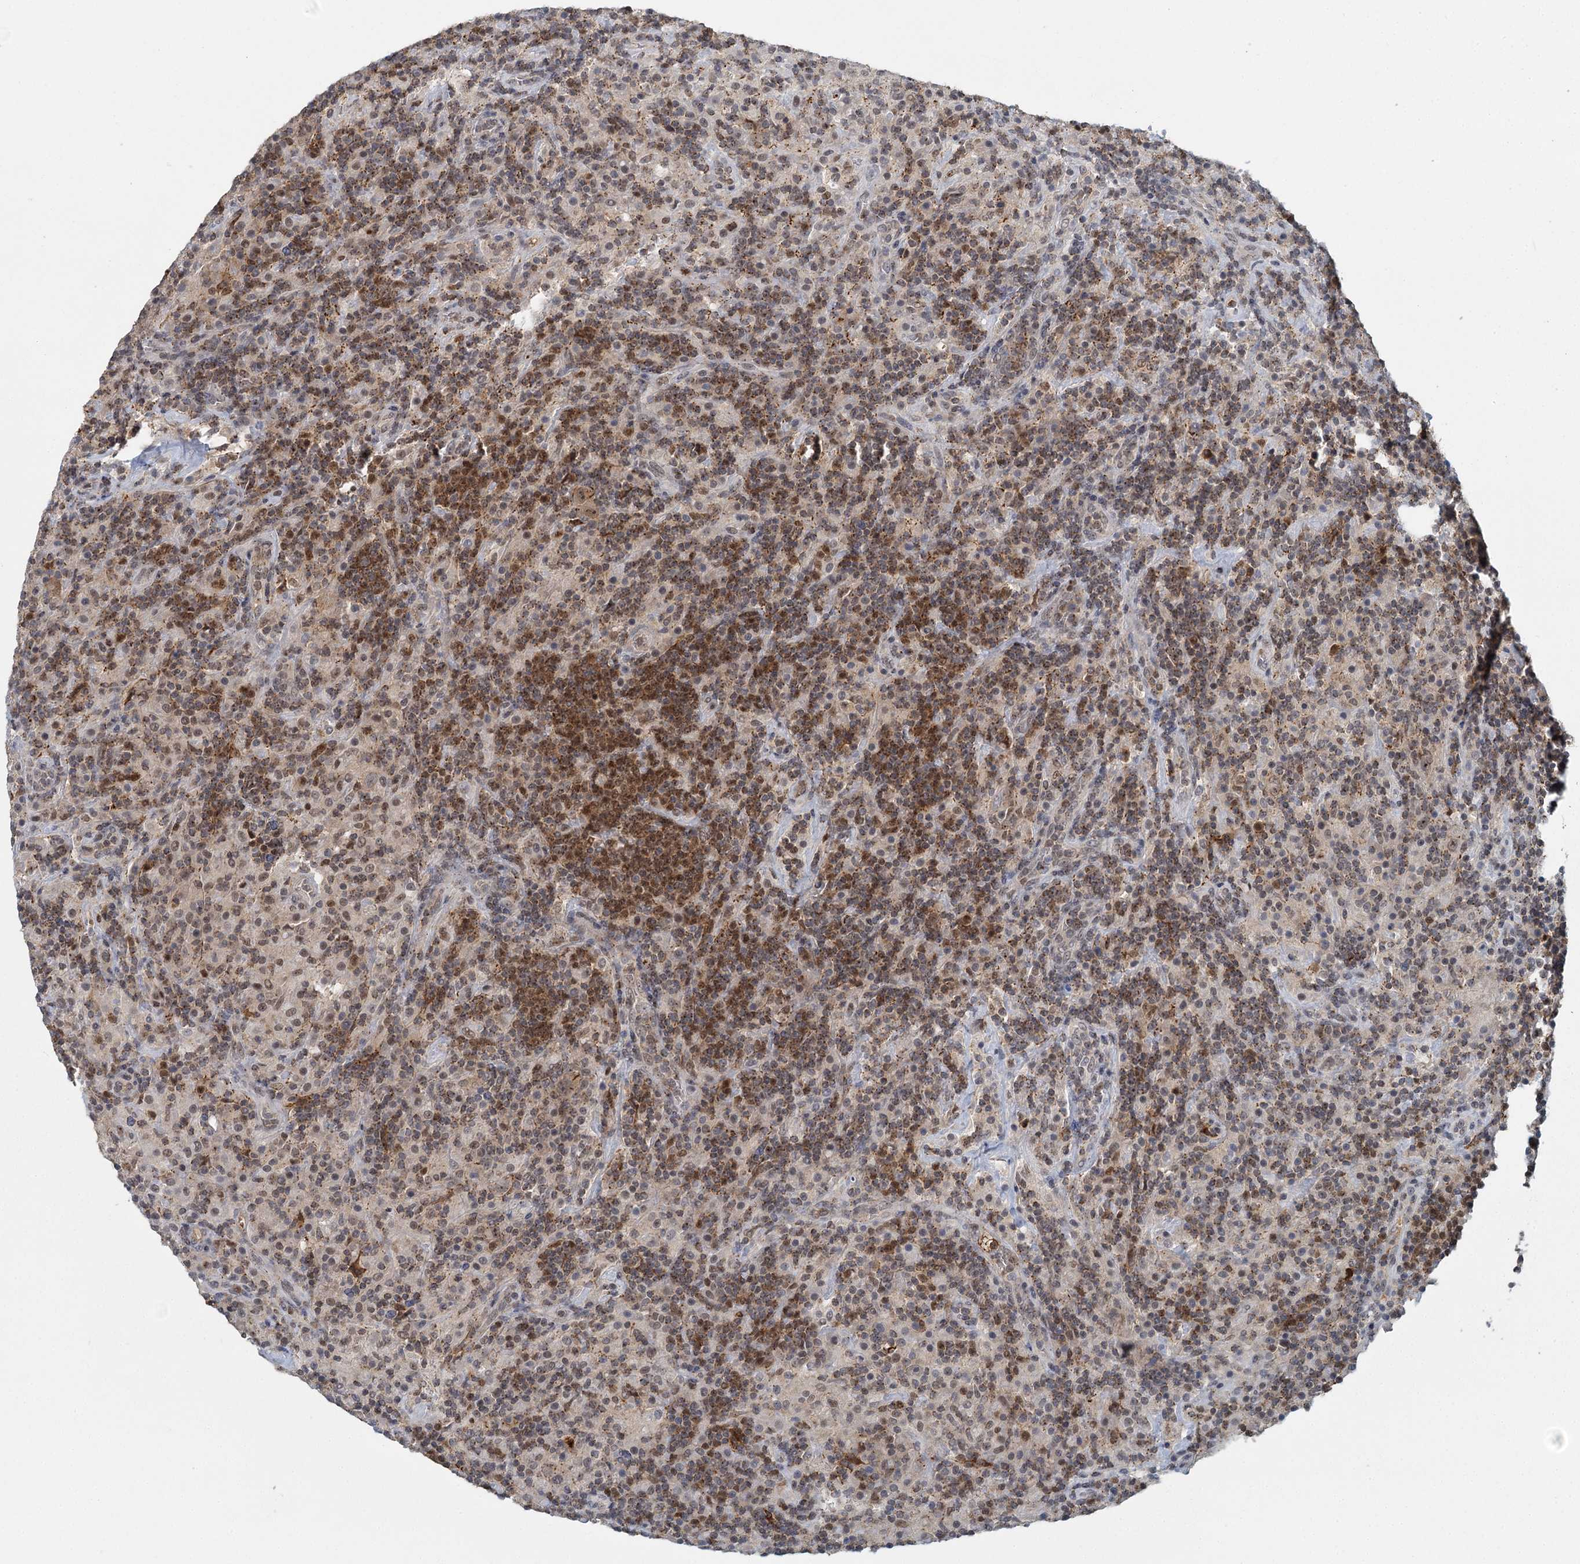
{"staining": {"intensity": "moderate", "quantity": ">75%", "location": "nuclear"}, "tissue": "lymphoma", "cell_type": "Tumor cells", "image_type": "cancer", "snomed": [{"axis": "morphology", "description": "Hodgkin's disease, NOS"}, {"axis": "topography", "description": "Lymph node"}], "caption": "Immunohistochemistry (IHC) of human Hodgkin's disease displays medium levels of moderate nuclear staining in about >75% of tumor cells. (DAB (3,3'-diaminobenzidine) = brown stain, brightfield microscopy at high magnification).", "gene": "GPATCH11", "patient": {"sex": "male", "age": 70}}